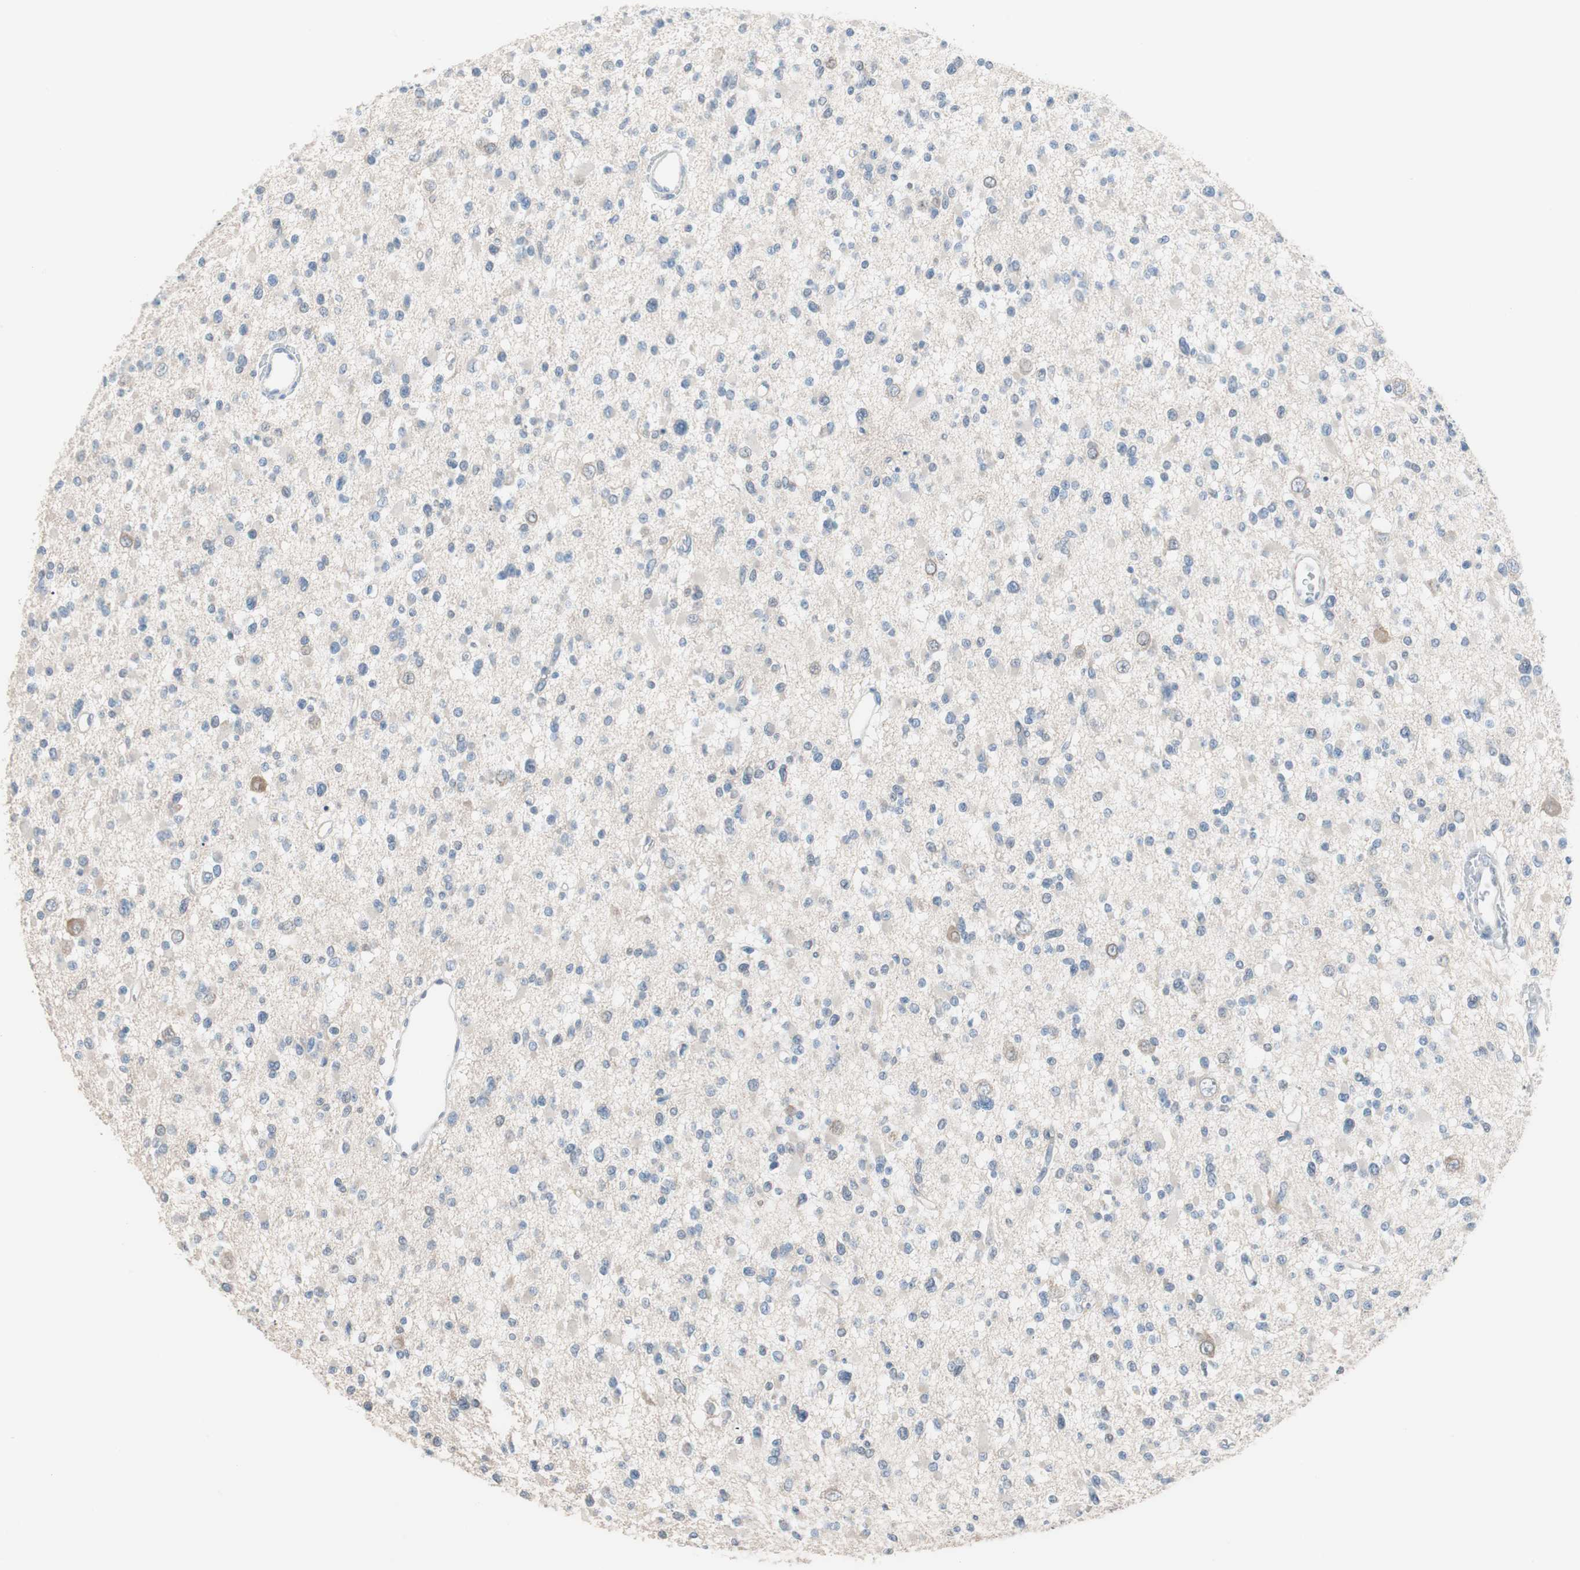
{"staining": {"intensity": "negative", "quantity": "none", "location": "none"}, "tissue": "glioma", "cell_type": "Tumor cells", "image_type": "cancer", "snomed": [{"axis": "morphology", "description": "Glioma, malignant, Low grade"}, {"axis": "topography", "description": "Brain"}], "caption": "DAB immunohistochemical staining of human glioma displays no significant expression in tumor cells.", "gene": "VIL1", "patient": {"sex": "female", "age": 22}}